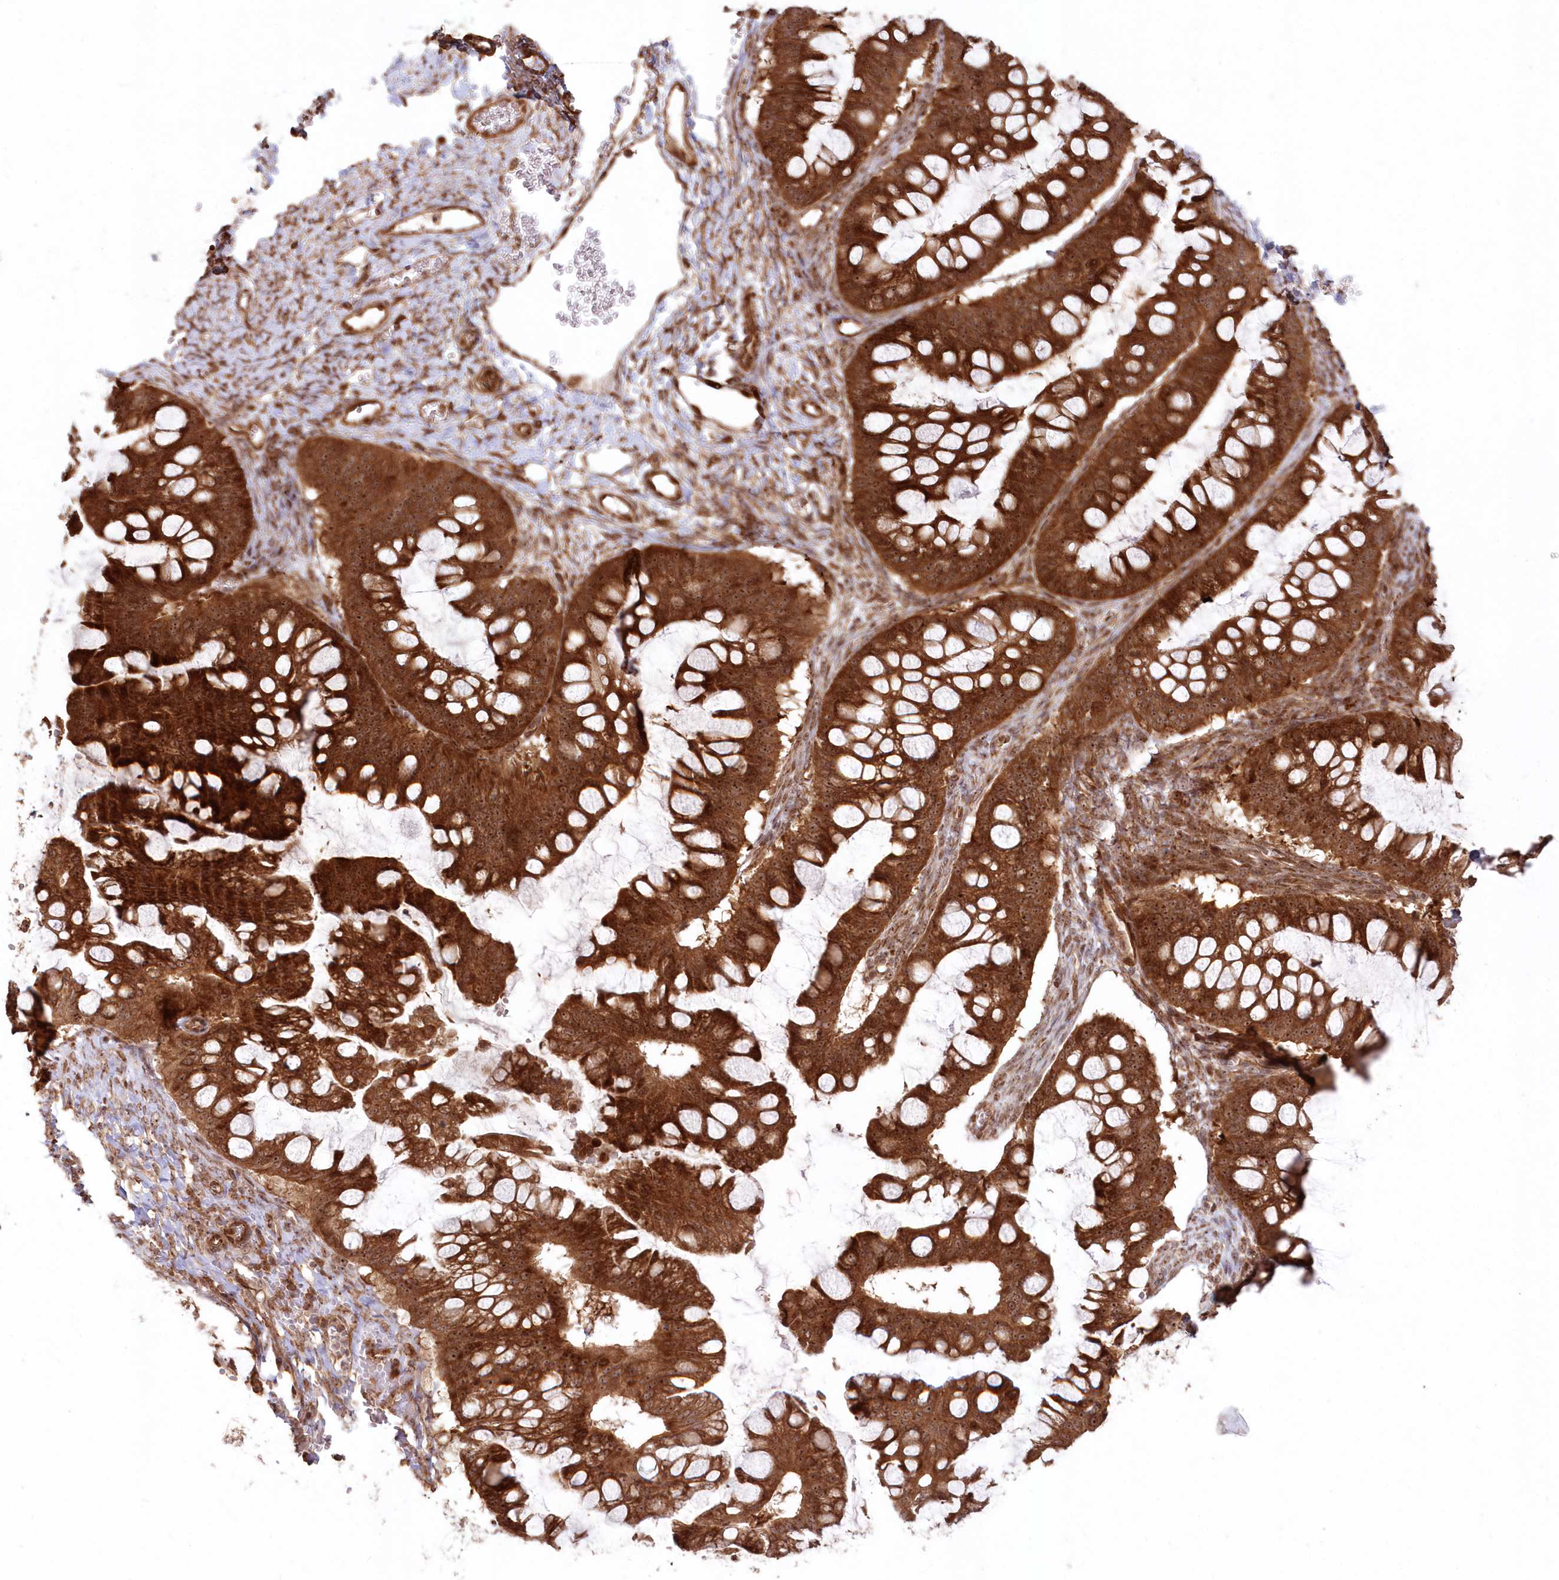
{"staining": {"intensity": "strong", "quantity": ">75%", "location": "cytoplasmic/membranous,nuclear"}, "tissue": "ovarian cancer", "cell_type": "Tumor cells", "image_type": "cancer", "snomed": [{"axis": "morphology", "description": "Cystadenocarcinoma, mucinous, NOS"}, {"axis": "topography", "description": "Ovary"}], "caption": "Human ovarian cancer stained for a protein (brown) exhibits strong cytoplasmic/membranous and nuclear positive positivity in approximately >75% of tumor cells.", "gene": "SERINC1", "patient": {"sex": "female", "age": 73}}